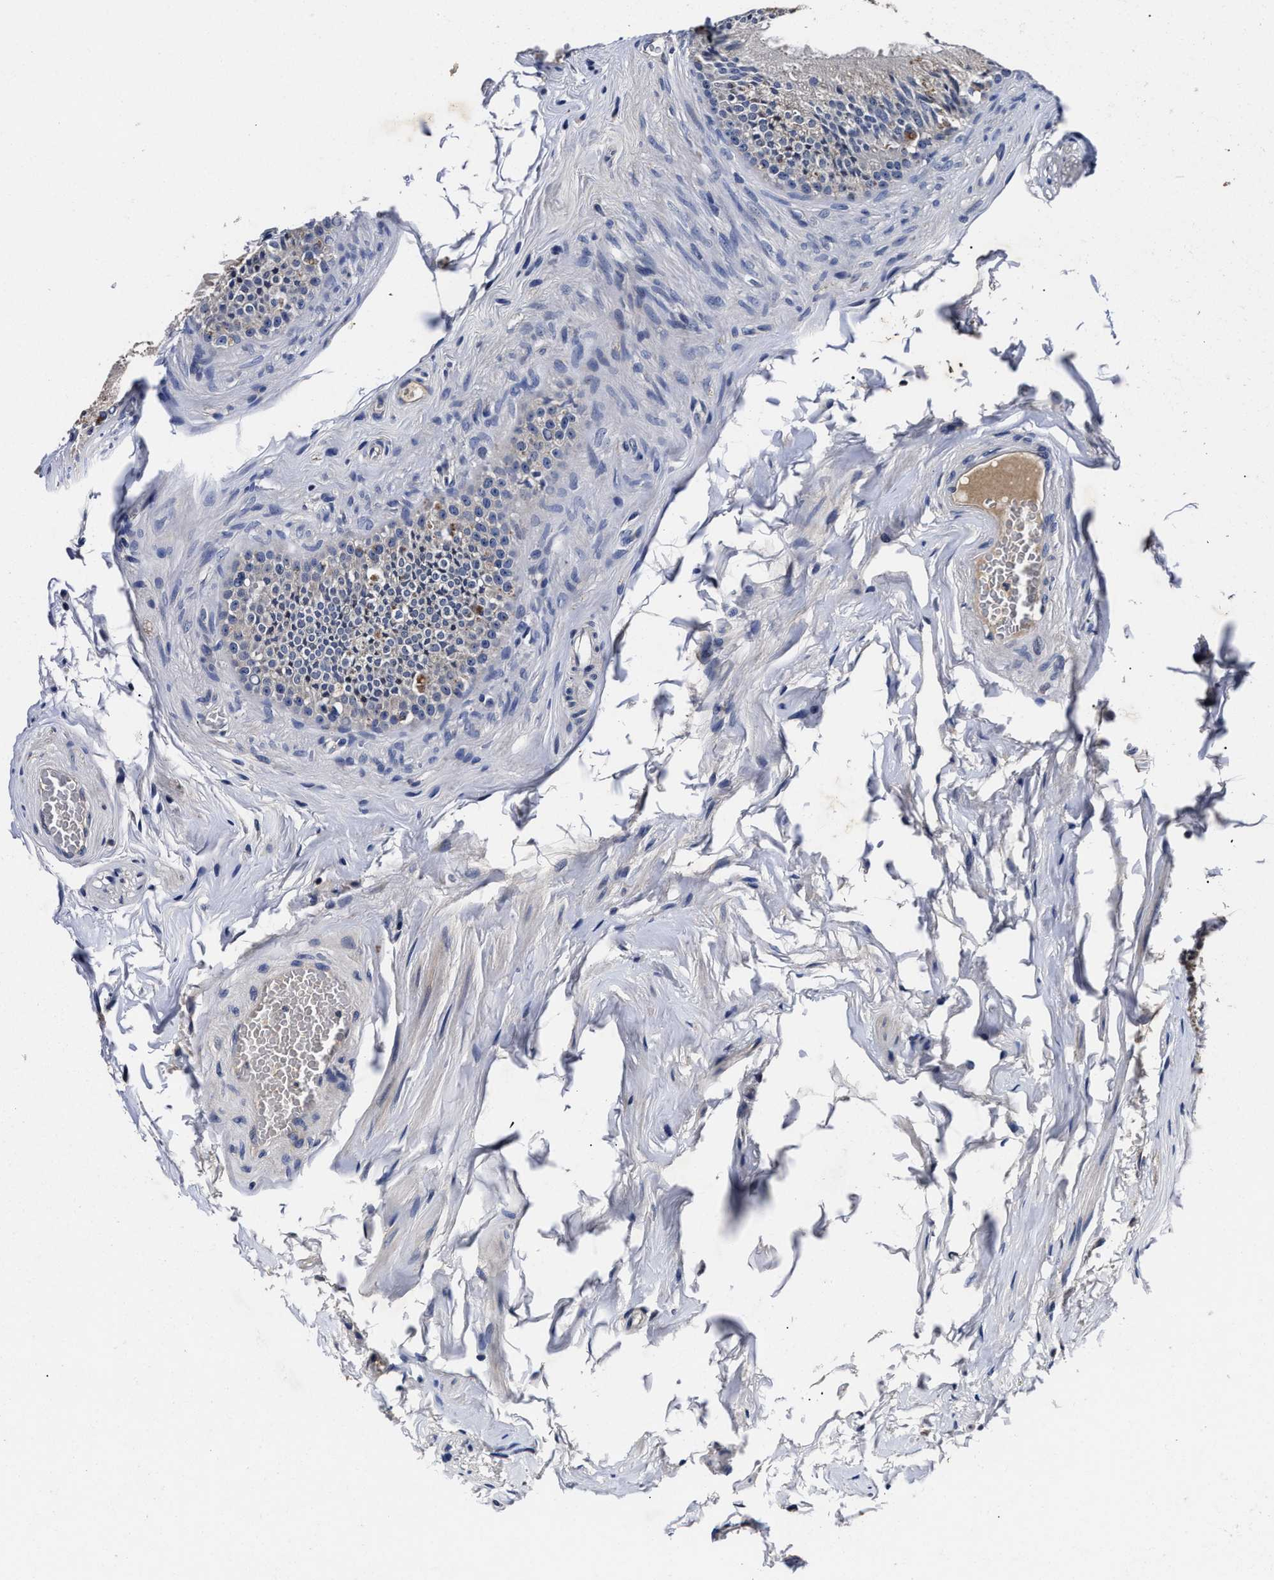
{"staining": {"intensity": "negative", "quantity": "none", "location": "none"}, "tissue": "epididymis", "cell_type": "Glandular cells", "image_type": "normal", "snomed": [{"axis": "morphology", "description": "Normal tissue, NOS"}, {"axis": "topography", "description": "Testis"}, {"axis": "topography", "description": "Epididymis"}], "caption": "DAB immunohistochemical staining of benign human epididymis displays no significant staining in glandular cells.", "gene": "OLFML2A", "patient": {"sex": "male", "age": 36}}